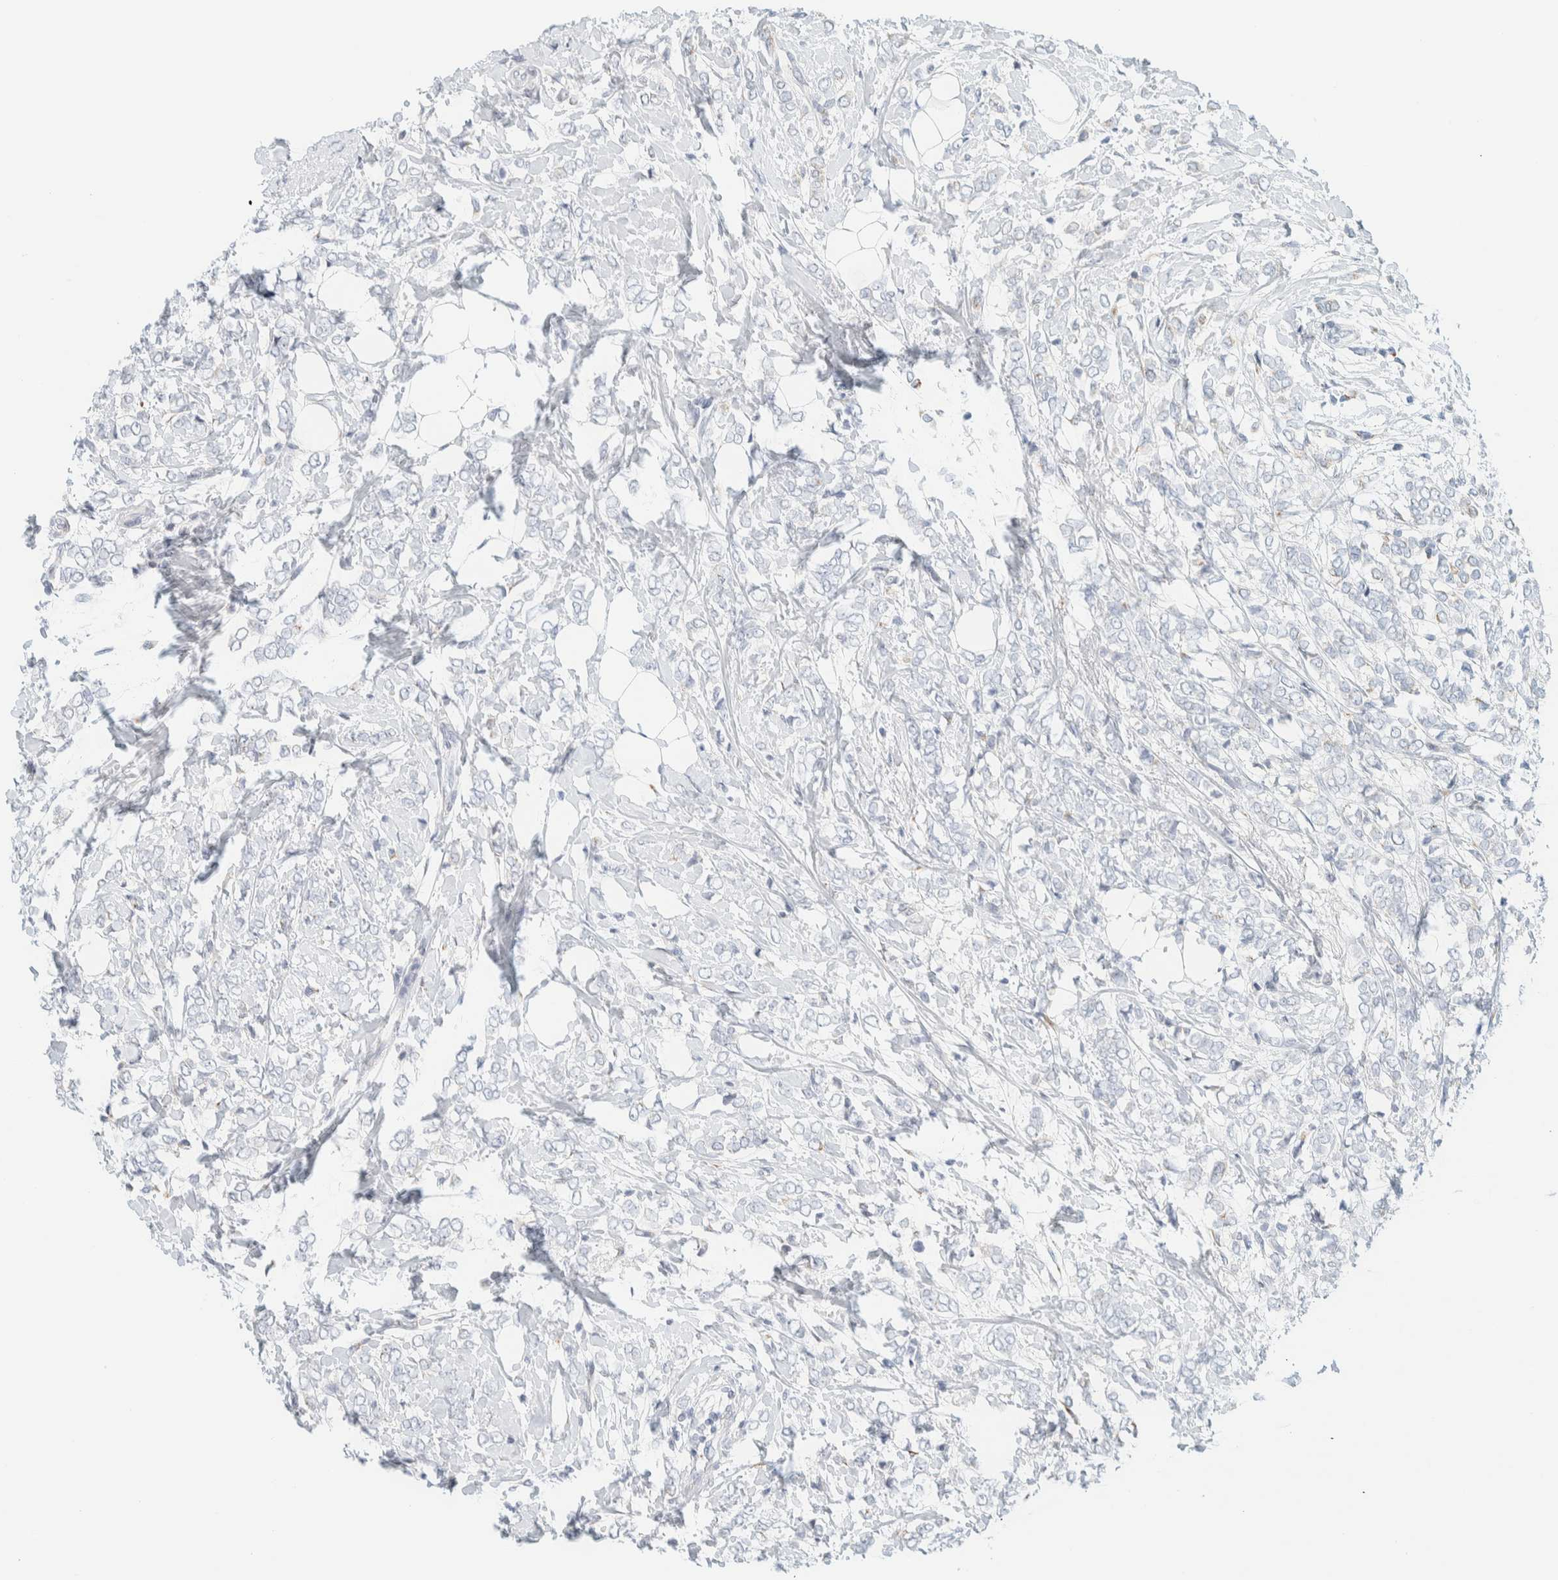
{"staining": {"intensity": "negative", "quantity": "none", "location": "none"}, "tissue": "breast cancer", "cell_type": "Tumor cells", "image_type": "cancer", "snomed": [{"axis": "morphology", "description": "Normal tissue, NOS"}, {"axis": "morphology", "description": "Lobular carcinoma"}, {"axis": "topography", "description": "Breast"}], "caption": "Tumor cells show no significant protein positivity in breast cancer.", "gene": "SPNS3", "patient": {"sex": "female", "age": 47}}